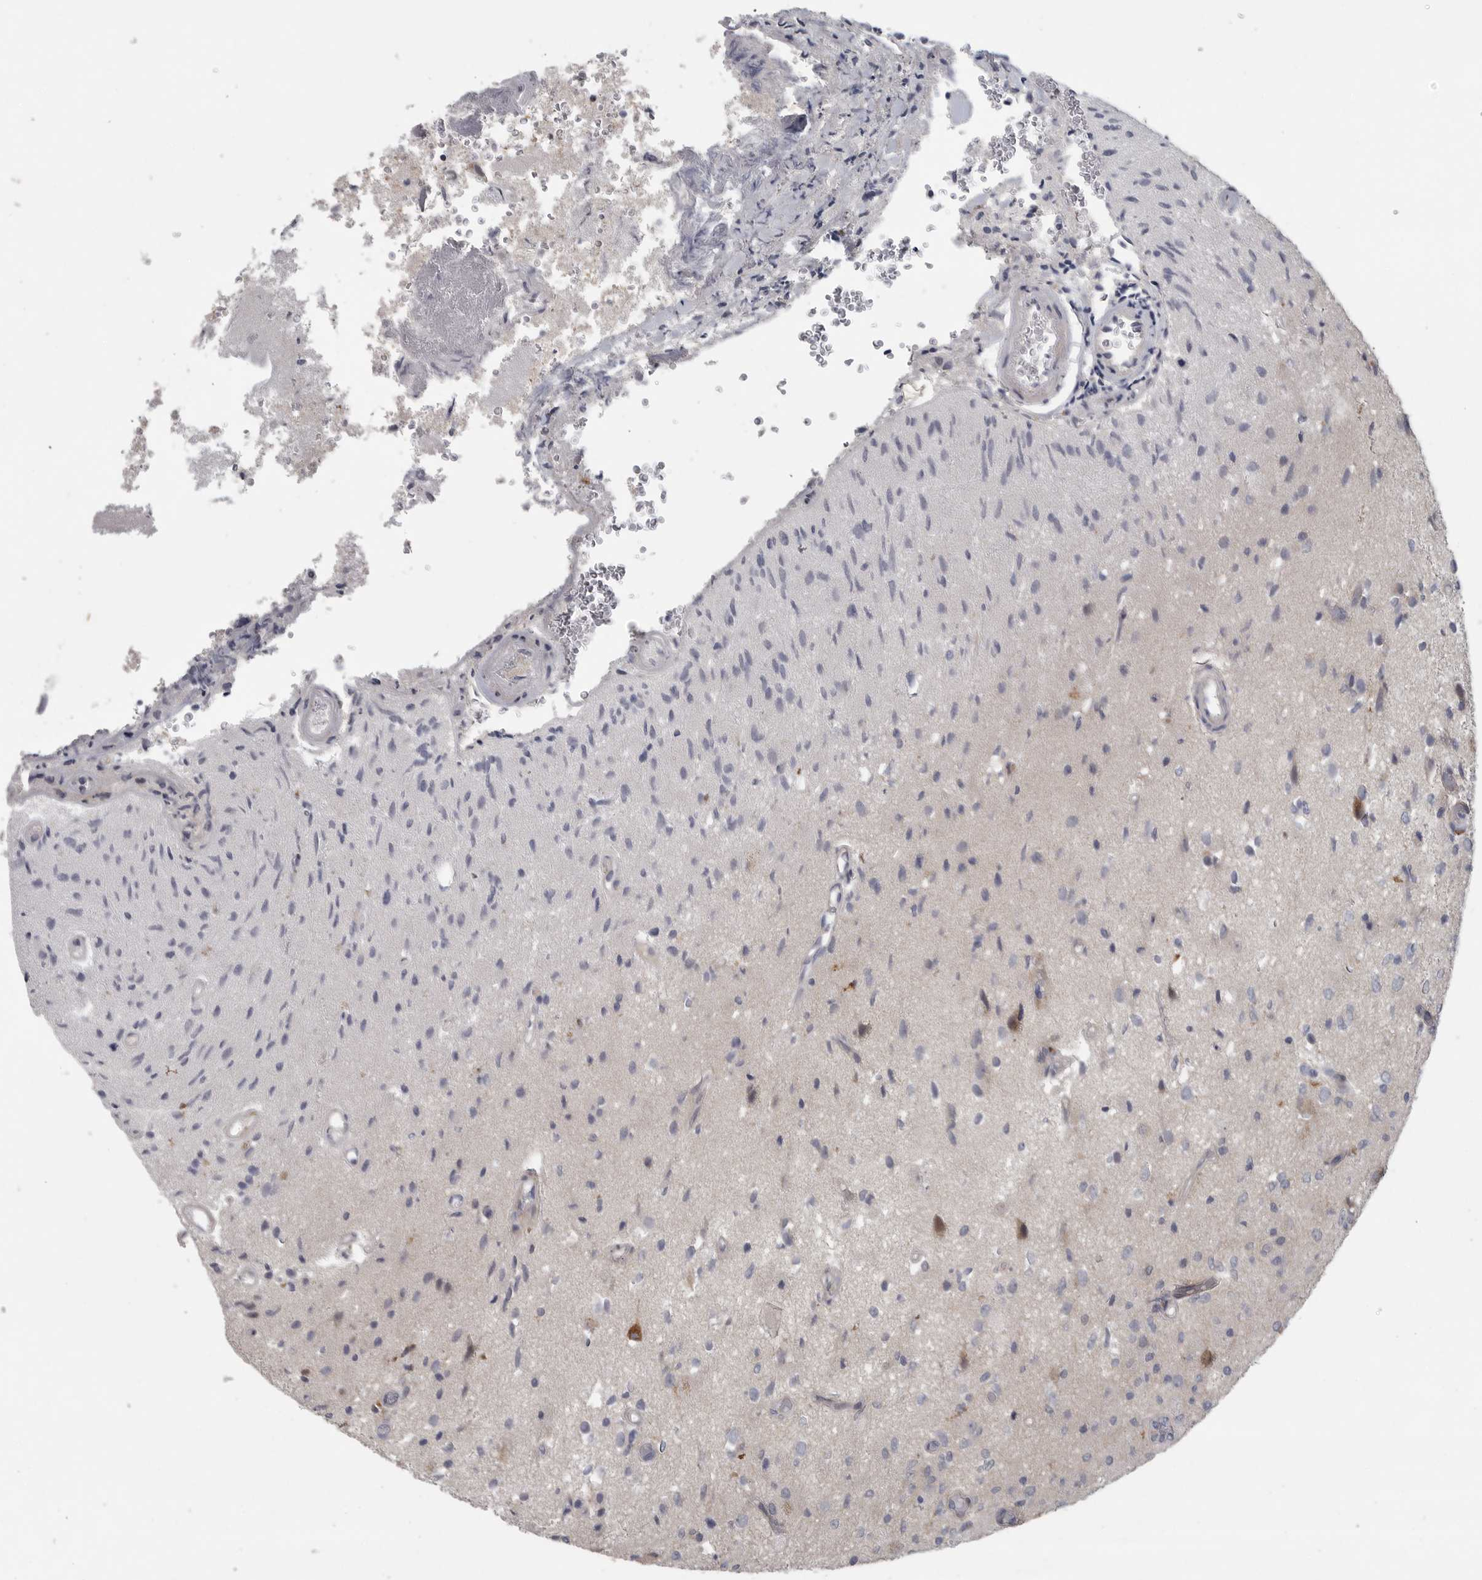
{"staining": {"intensity": "negative", "quantity": "none", "location": "none"}, "tissue": "glioma", "cell_type": "Tumor cells", "image_type": "cancer", "snomed": [{"axis": "morphology", "description": "Normal tissue, NOS"}, {"axis": "morphology", "description": "Glioma, malignant, High grade"}, {"axis": "topography", "description": "Cerebral cortex"}], "caption": "This is an immunohistochemistry (IHC) photomicrograph of malignant glioma (high-grade). There is no expression in tumor cells.", "gene": "FBXO43", "patient": {"sex": "male", "age": 77}}